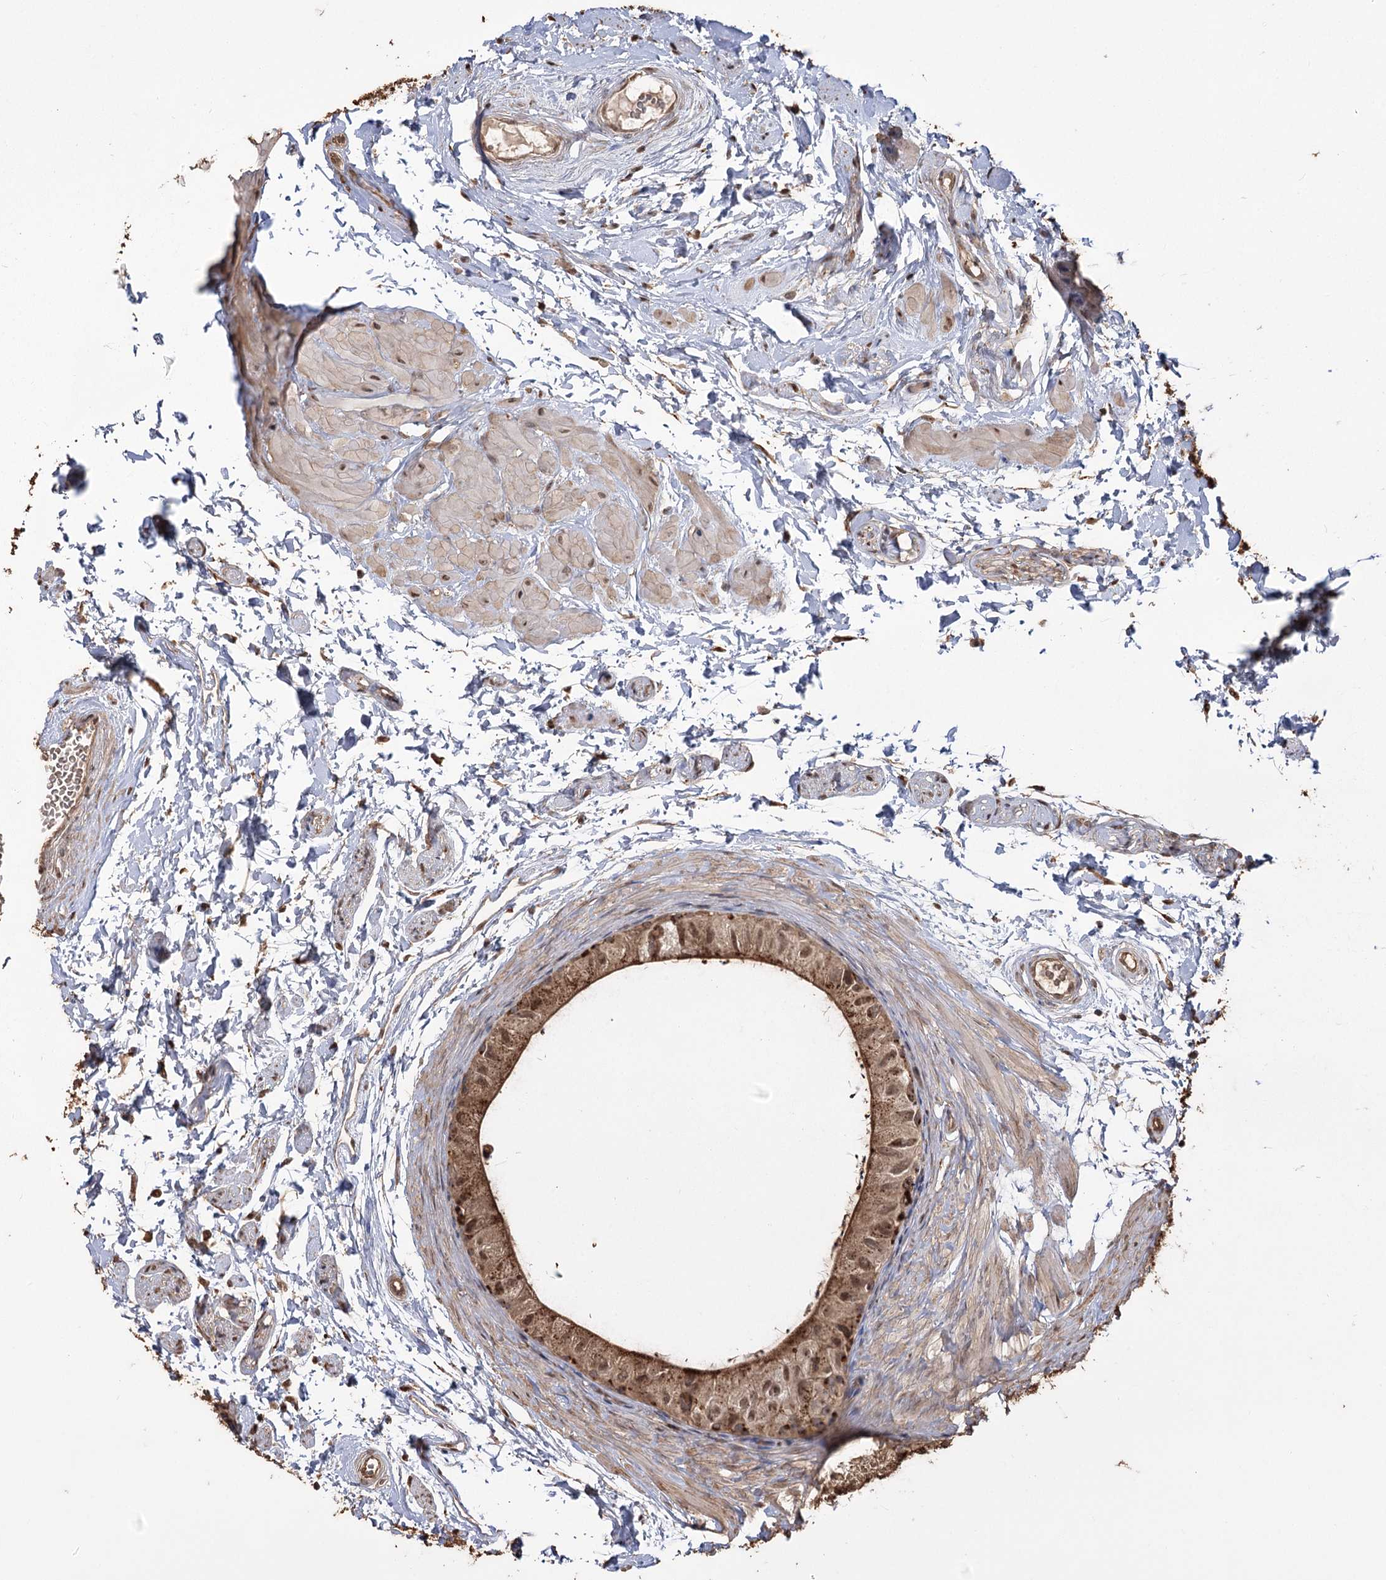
{"staining": {"intensity": "moderate", "quantity": ">75%", "location": "cytoplasmic/membranous,nuclear"}, "tissue": "epididymis", "cell_type": "Glandular cells", "image_type": "normal", "snomed": [{"axis": "morphology", "description": "Normal tissue, NOS"}, {"axis": "topography", "description": "Epididymis"}], "caption": "About >75% of glandular cells in normal human epididymis show moderate cytoplasmic/membranous,nuclear protein expression as visualized by brown immunohistochemical staining.", "gene": "PLCH1", "patient": {"sex": "male", "age": 50}}